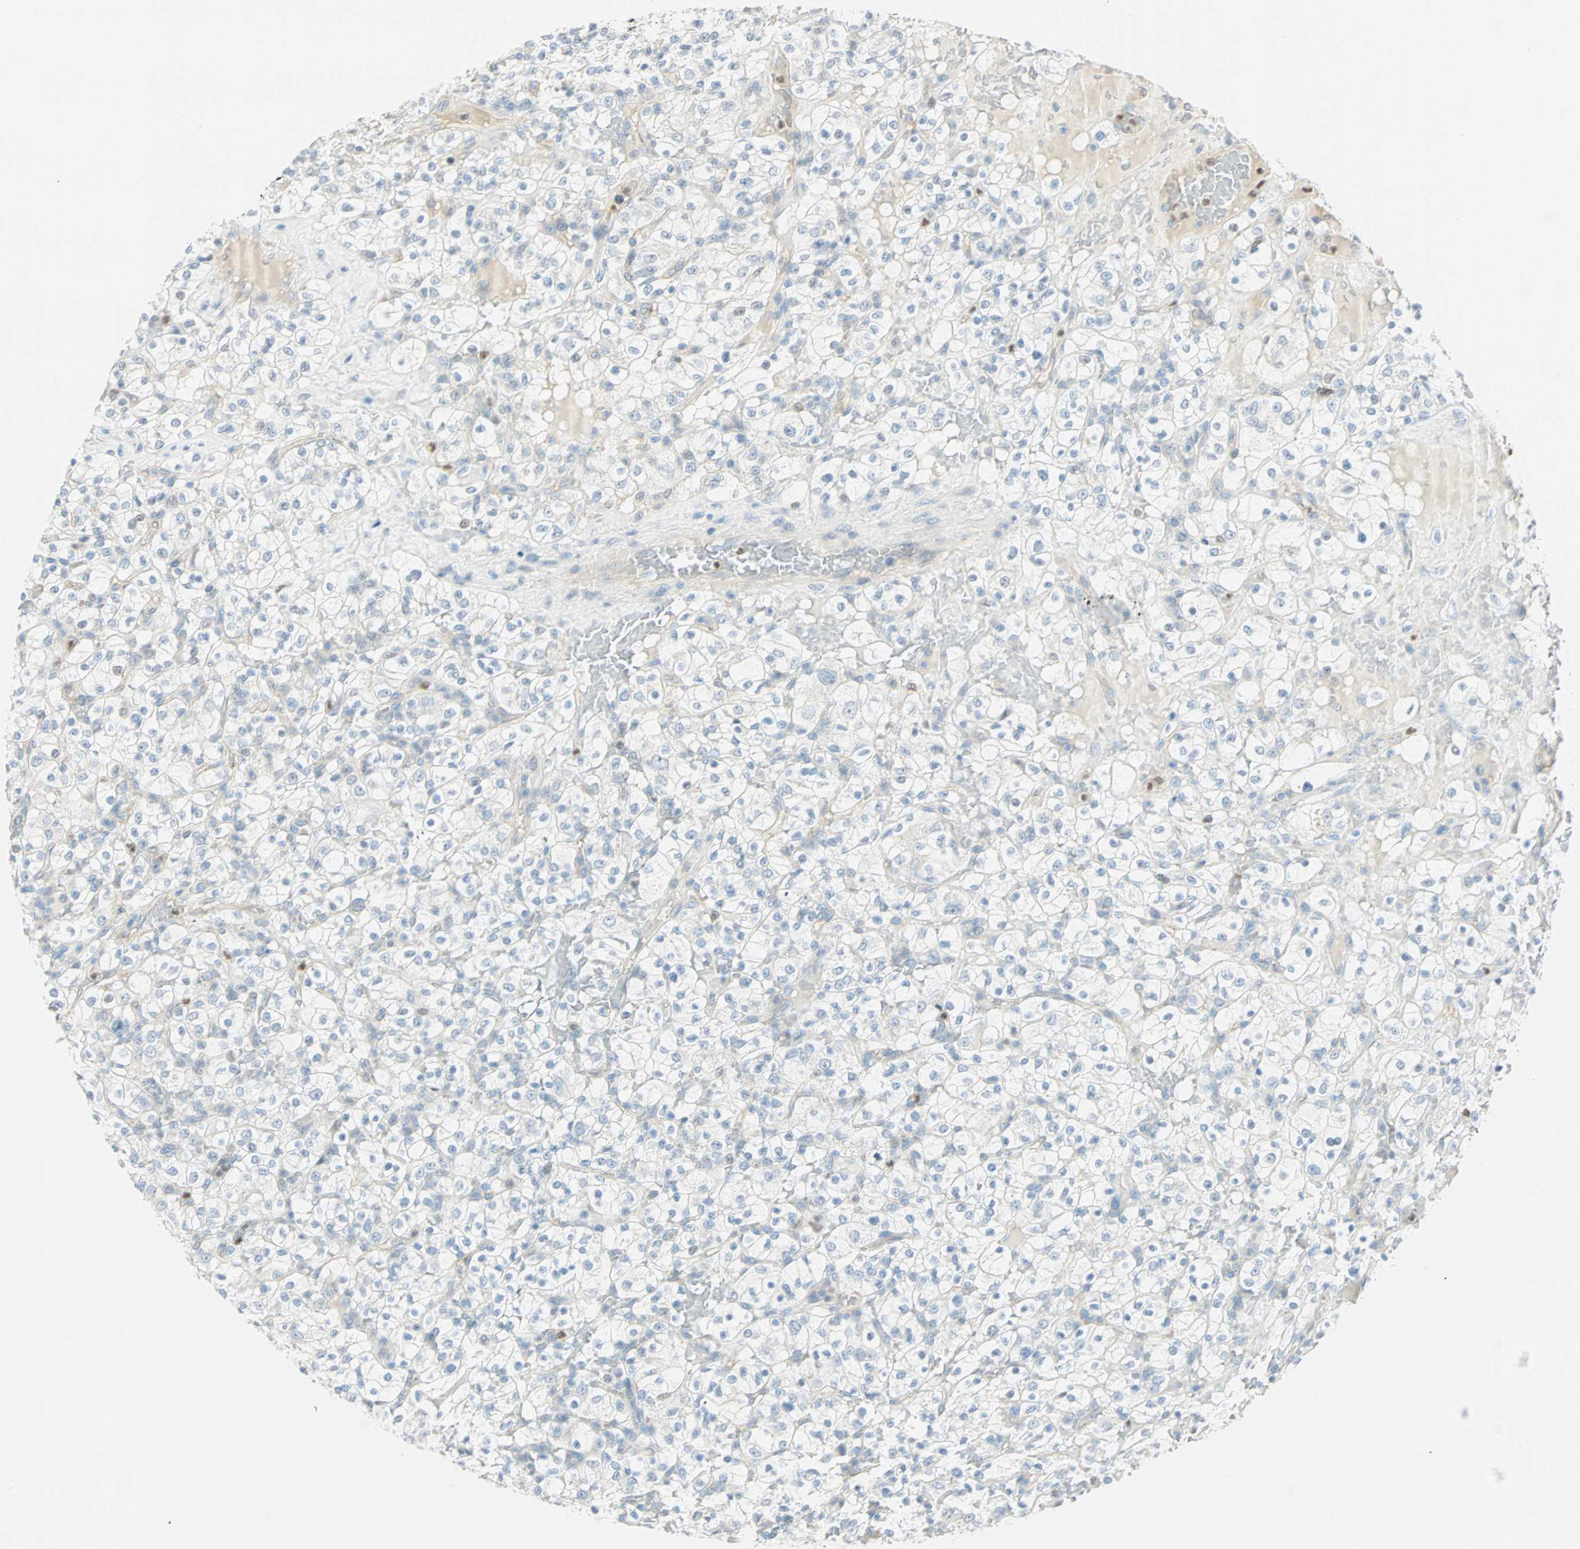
{"staining": {"intensity": "negative", "quantity": "none", "location": "none"}, "tissue": "renal cancer", "cell_type": "Tumor cells", "image_type": "cancer", "snomed": [{"axis": "morphology", "description": "Normal tissue, NOS"}, {"axis": "morphology", "description": "Adenocarcinoma, NOS"}, {"axis": "topography", "description": "Kidney"}], "caption": "Tumor cells are negative for protein expression in human adenocarcinoma (renal).", "gene": "MLLT10", "patient": {"sex": "female", "age": 72}}